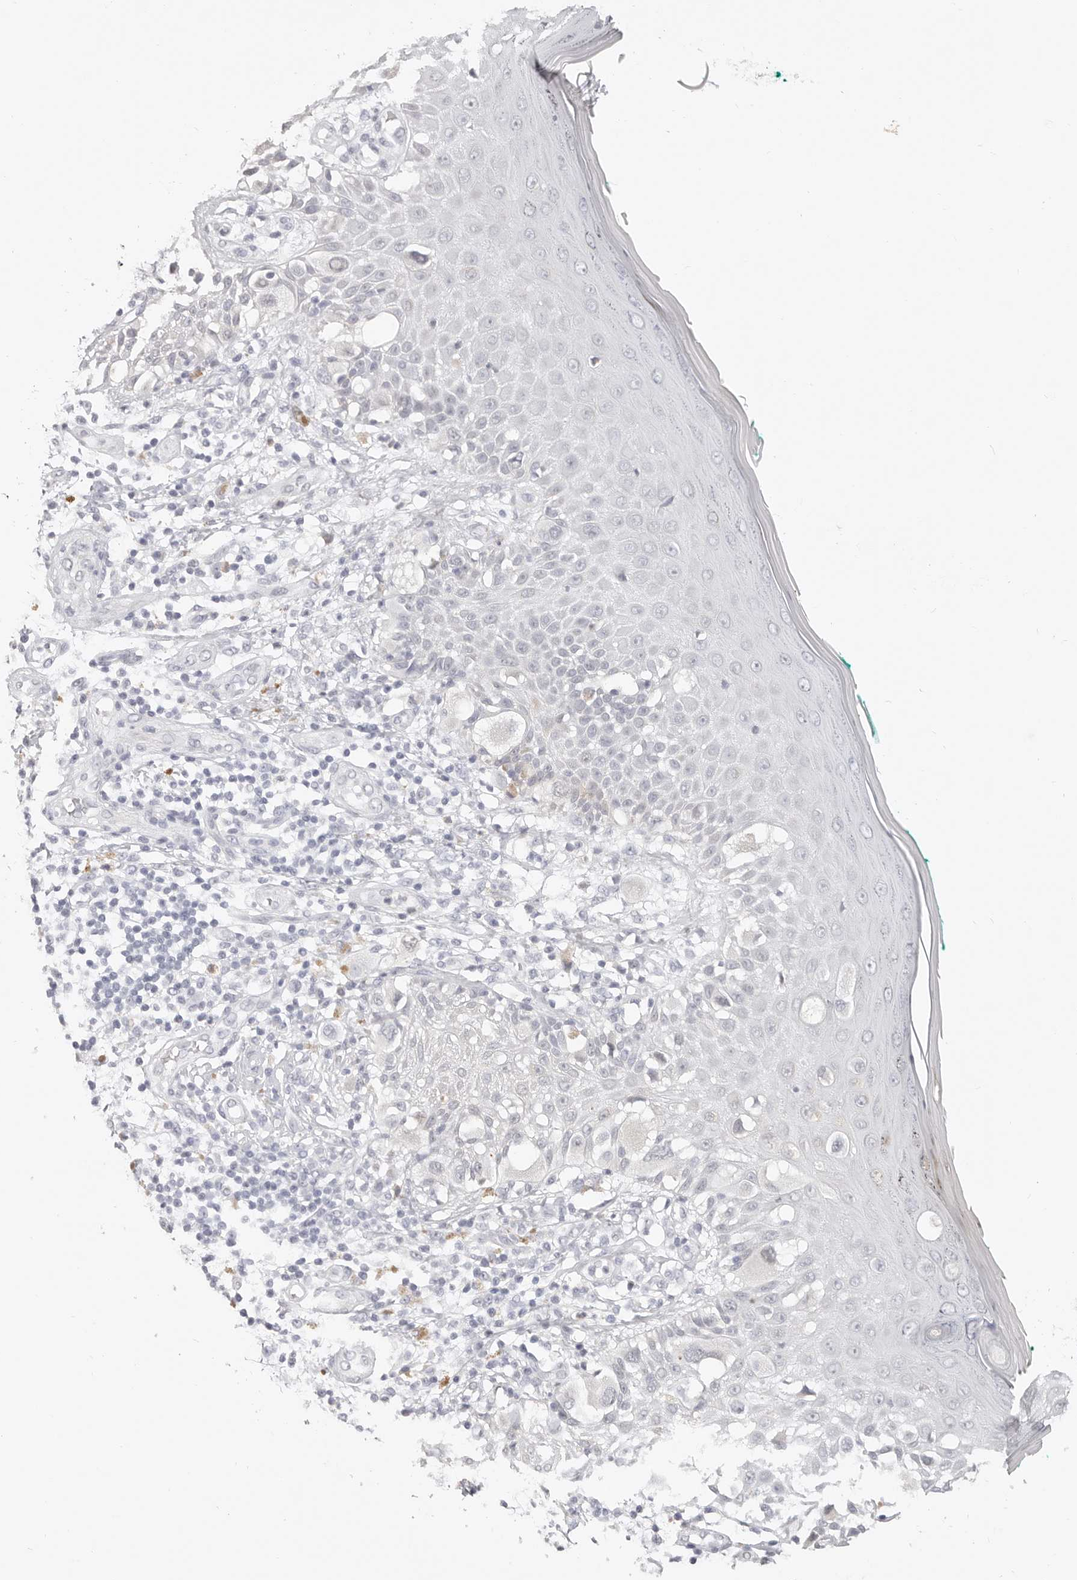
{"staining": {"intensity": "negative", "quantity": "none", "location": "none"}, "tissue": "melanoma", "cell_type": "Tumor cells", "image_type": "cancer", "snomed": [{"axis": "morphology", "description": "Malignant melanoma, NOS"}, {"axis": "topography", "description": "Skin"}], "caption": "Photomicrograph shows no significant protein staining in tumor cells of malignant melanoma.", "gene": "ASCL1", "patient": {"sex": "female", "age": 81}}